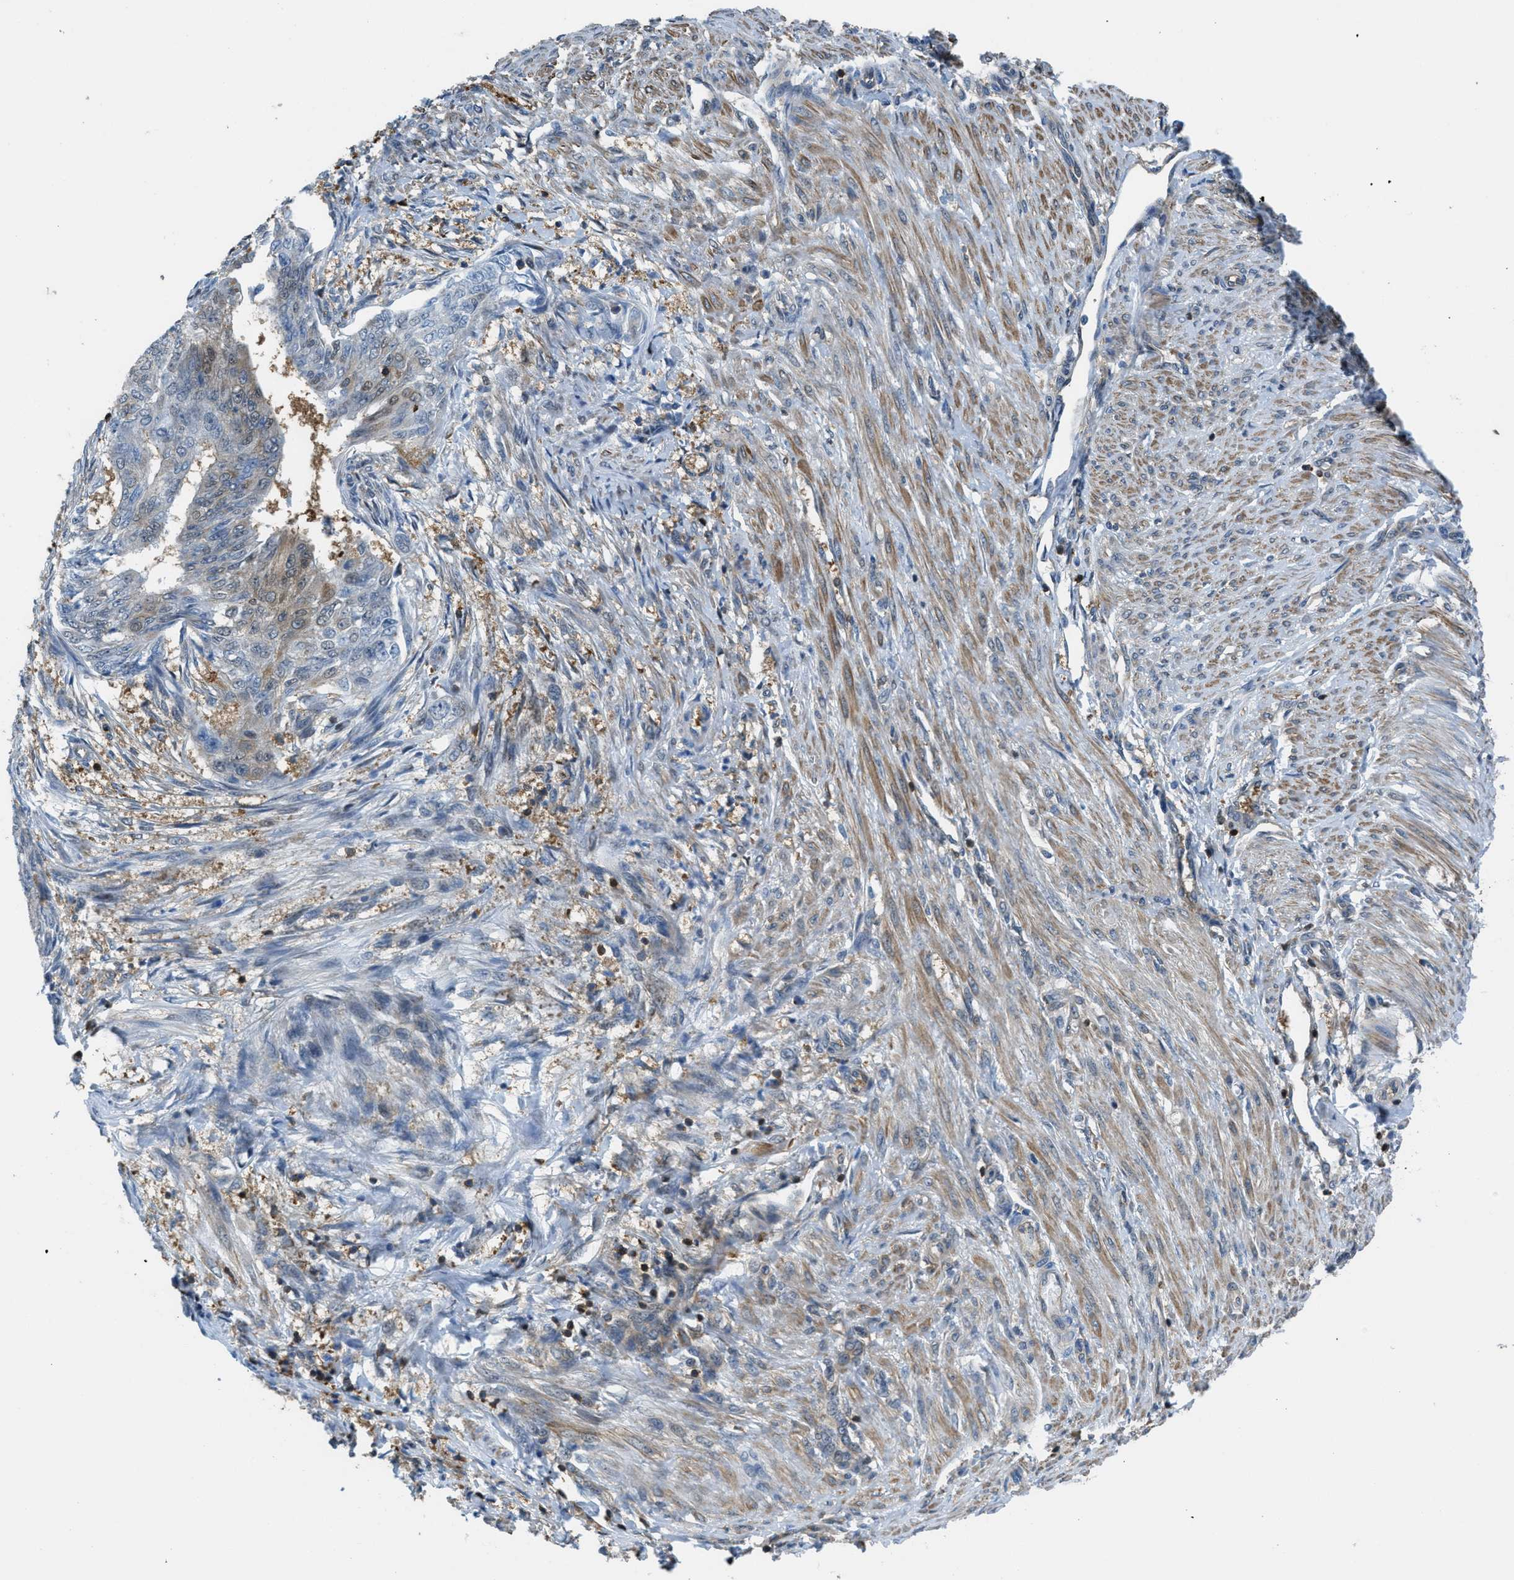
{"staining": {"intensity": "weak", "quantity": "<25%", "location": "cytoplasmic/membranous"}, "tissue": "endometrial cancer", "cell_type": "Tumor cells", "image_type": "cancer", "snomed": [{"axis": "morphology", "description": "Adenocarcinoma, NOS"}, {"axis": "topography", "description": "Endometrium"}], "caption": "An immunohistochemistry (IHC) image of endometrial cancer (adenocarcinoma) is shown. There is no staining in tumor cells of endometrial cancer (adenocarcinoma).", "gene": "PIP5K1C", "patient": {"sex": "female", "age": 32}}